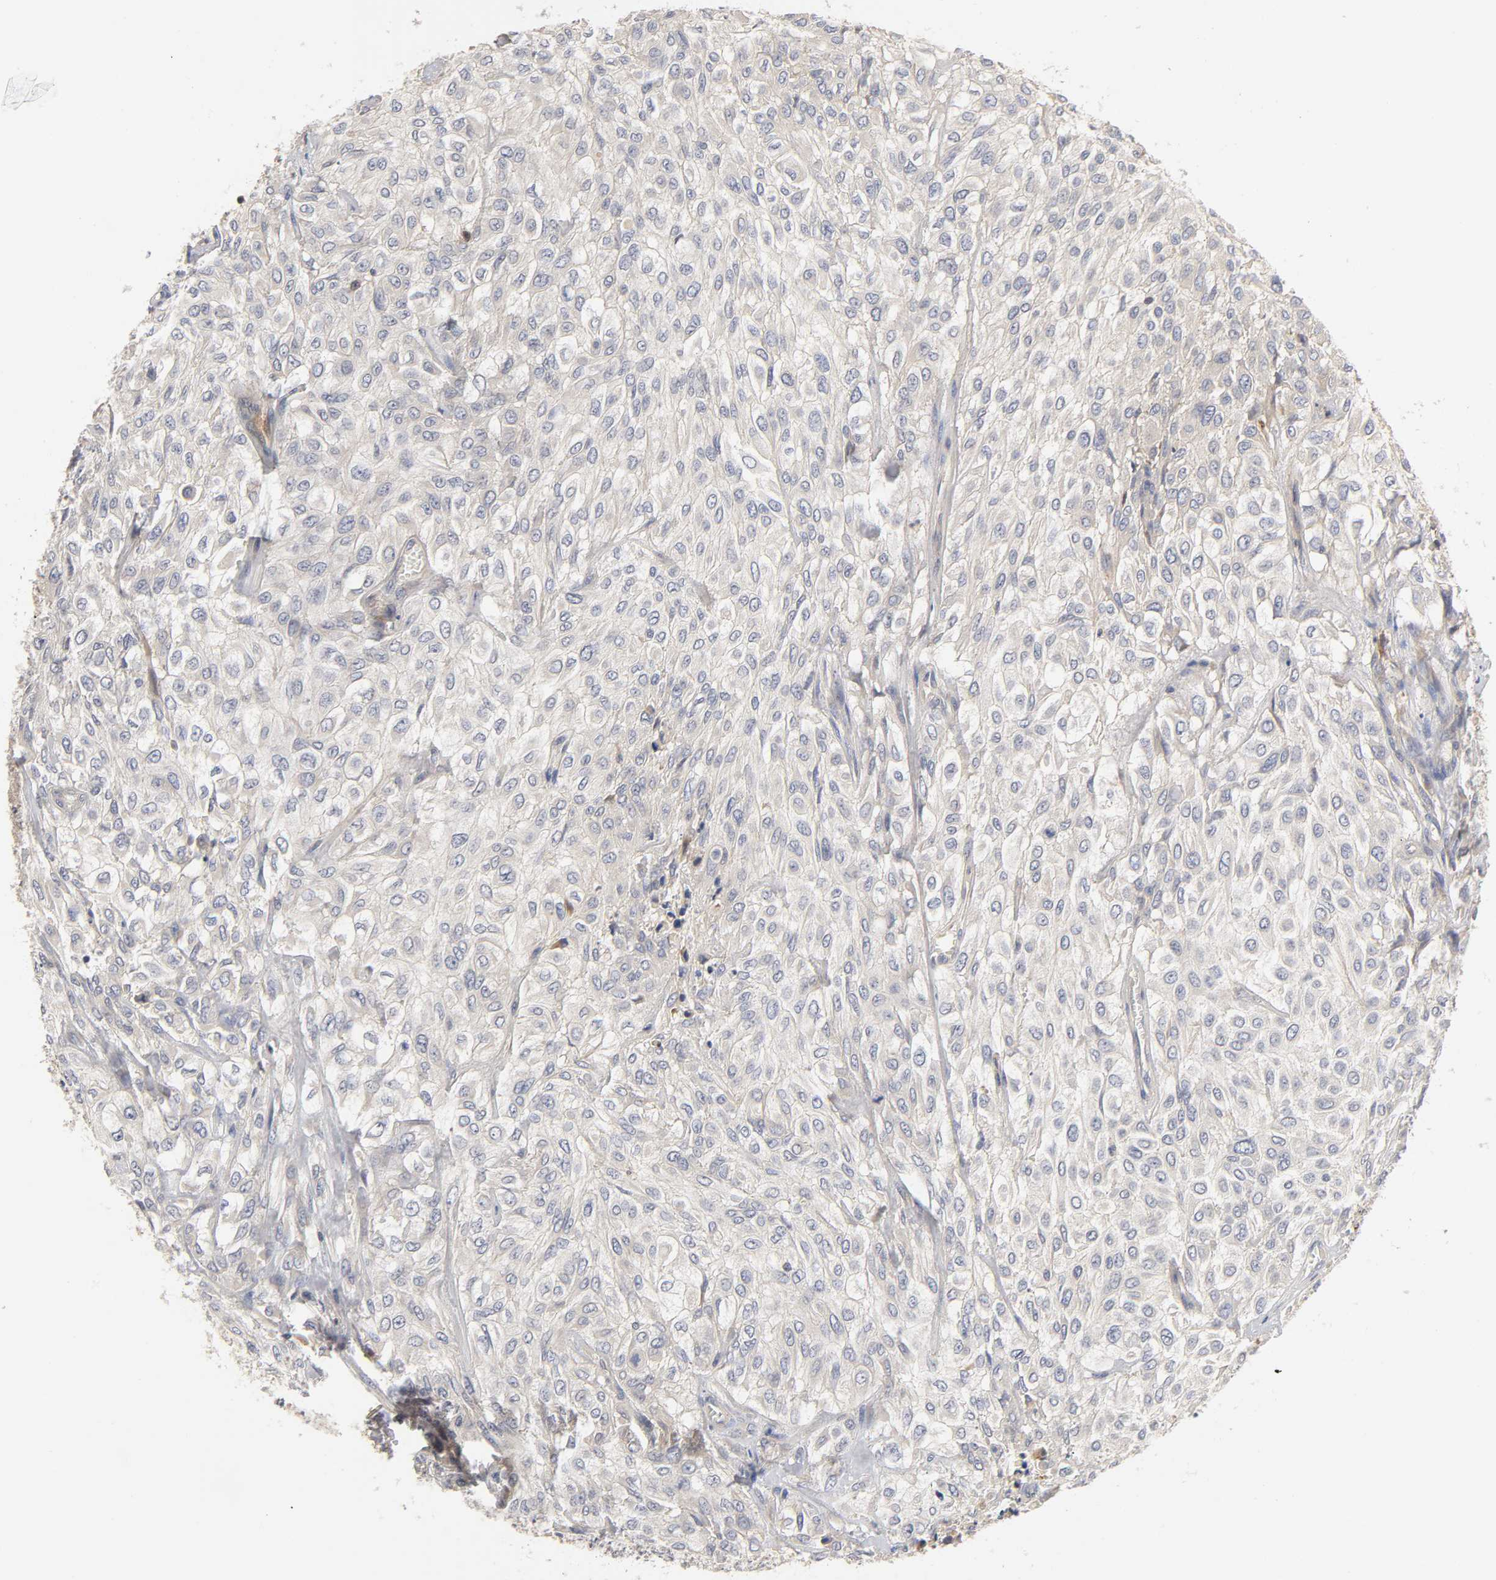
{"staining": {"intensity": "negative", "quantity": "none", "location": "none"}, "tissue": "urothelial cancer", "cell_type": "Tumor cells", "image_type": "cancer", "snomed": [{"axis": "morphology", "description": "Urothelial carcinoma, High grade"}, {"axis": "topography", "description": "Urinary bladder"}], "caption": "There is no significant expression in tumor cells of urothelial cancer.", "gene": "RHOA", "patient": {"sex": "male", "age": 57}}